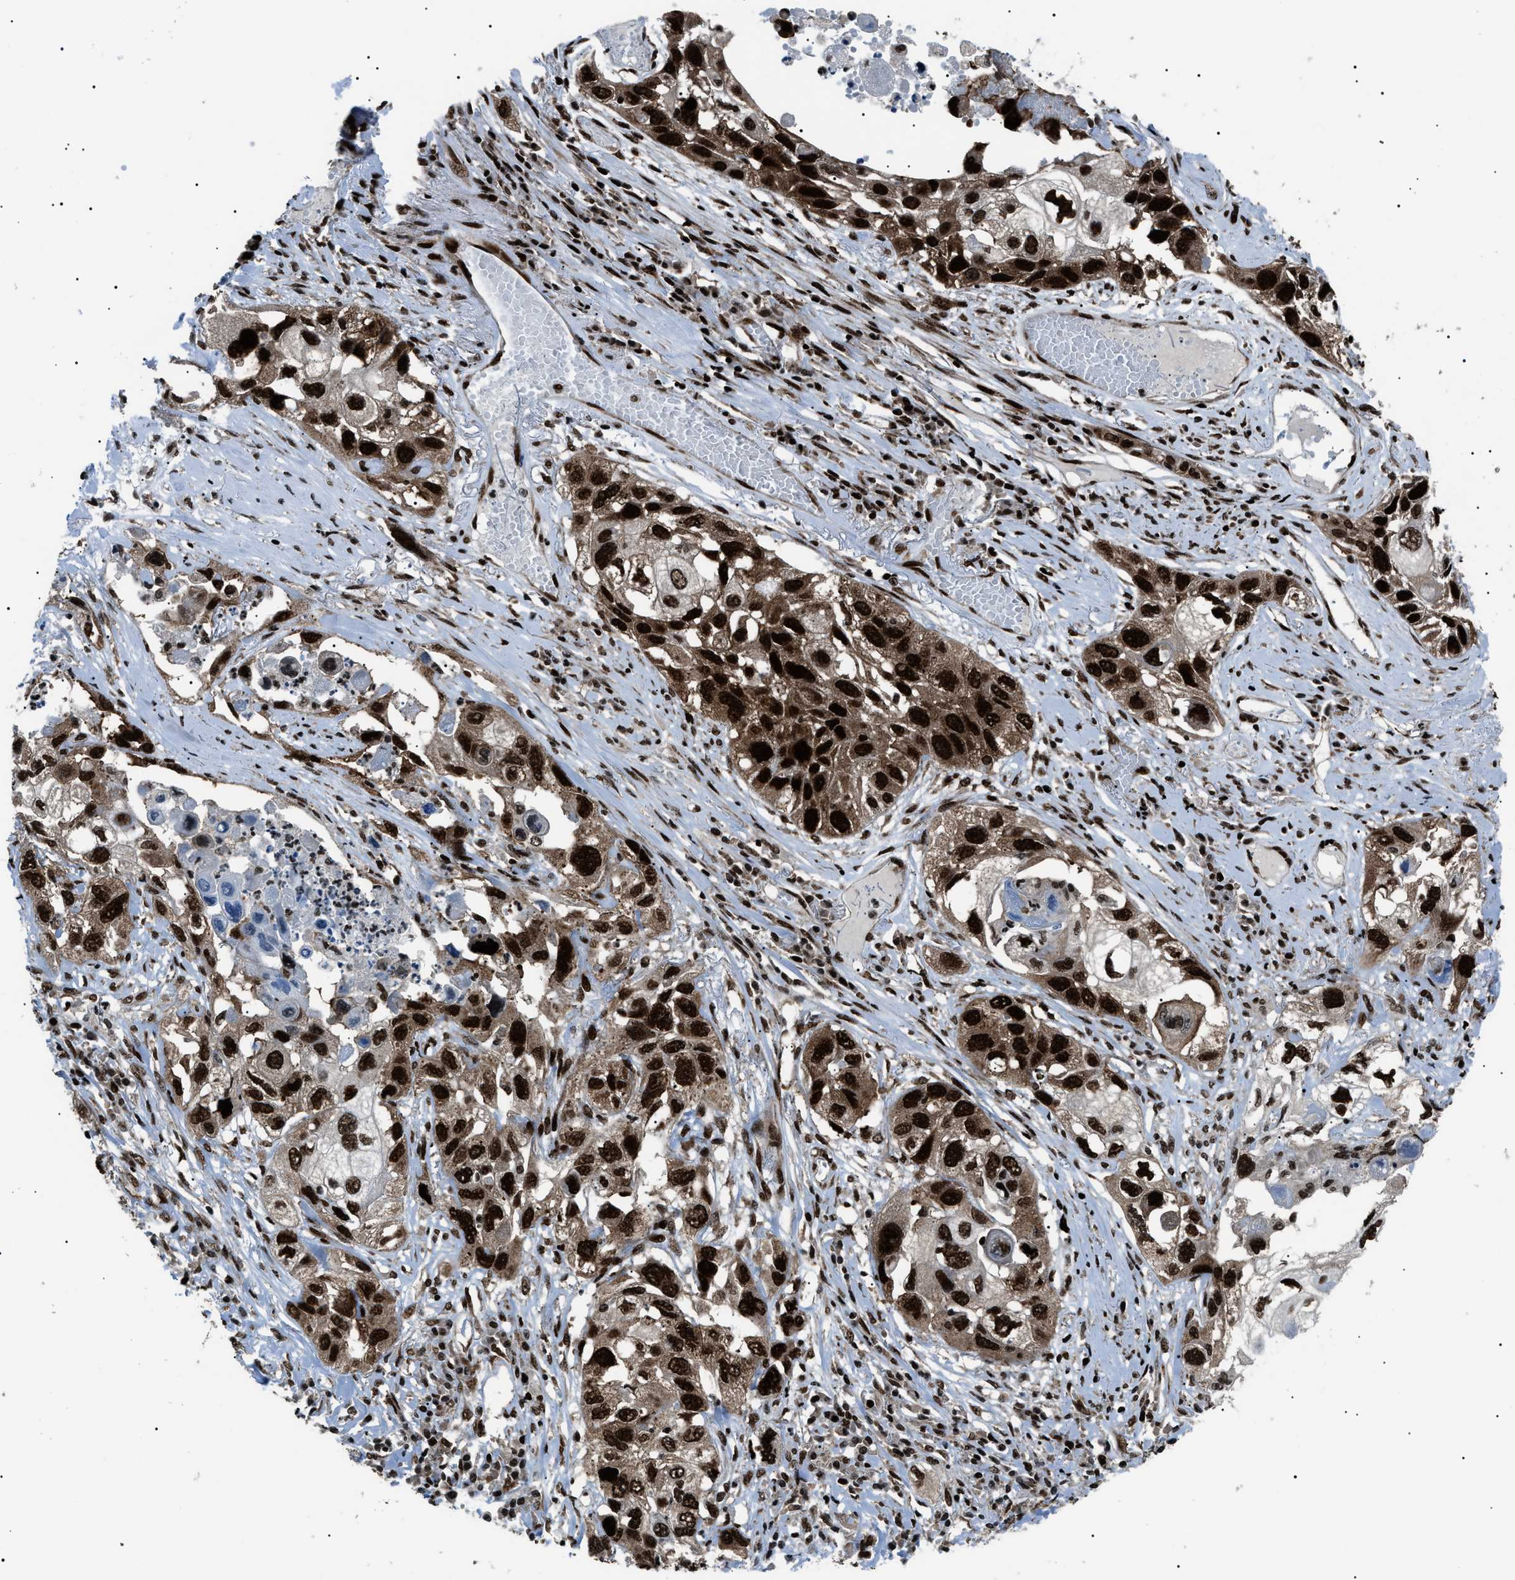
{"staining": {"intensity": "strong", "quantity": ">75%", "location": "cytoplasmic/membranous,nuclear"}, "tissue": "lung cancer", "cell_type": "Tumor cells", "image_type": "cancer", "snomed": [{"axis": "morphology", "description": "Squamous cell carcinoma, NOS"}, {"axis": "topography", "description": "Lung"}], "caption": "A high-resolution histopathology image shows immunohistochemistry staining of lung cancer (squamous cell carcinoma), which shows strong cytoplasmic/membranous and nuclear expression in about >75% of tumor cells. (Stains: DAB (3,3'-diaminobenzidine) in brown, nuclei in blue, Microscopy: brightfield microscopy at high magnification).", "gene": "HNRNPK", "patient": {"sex": "male", "age": 71}}